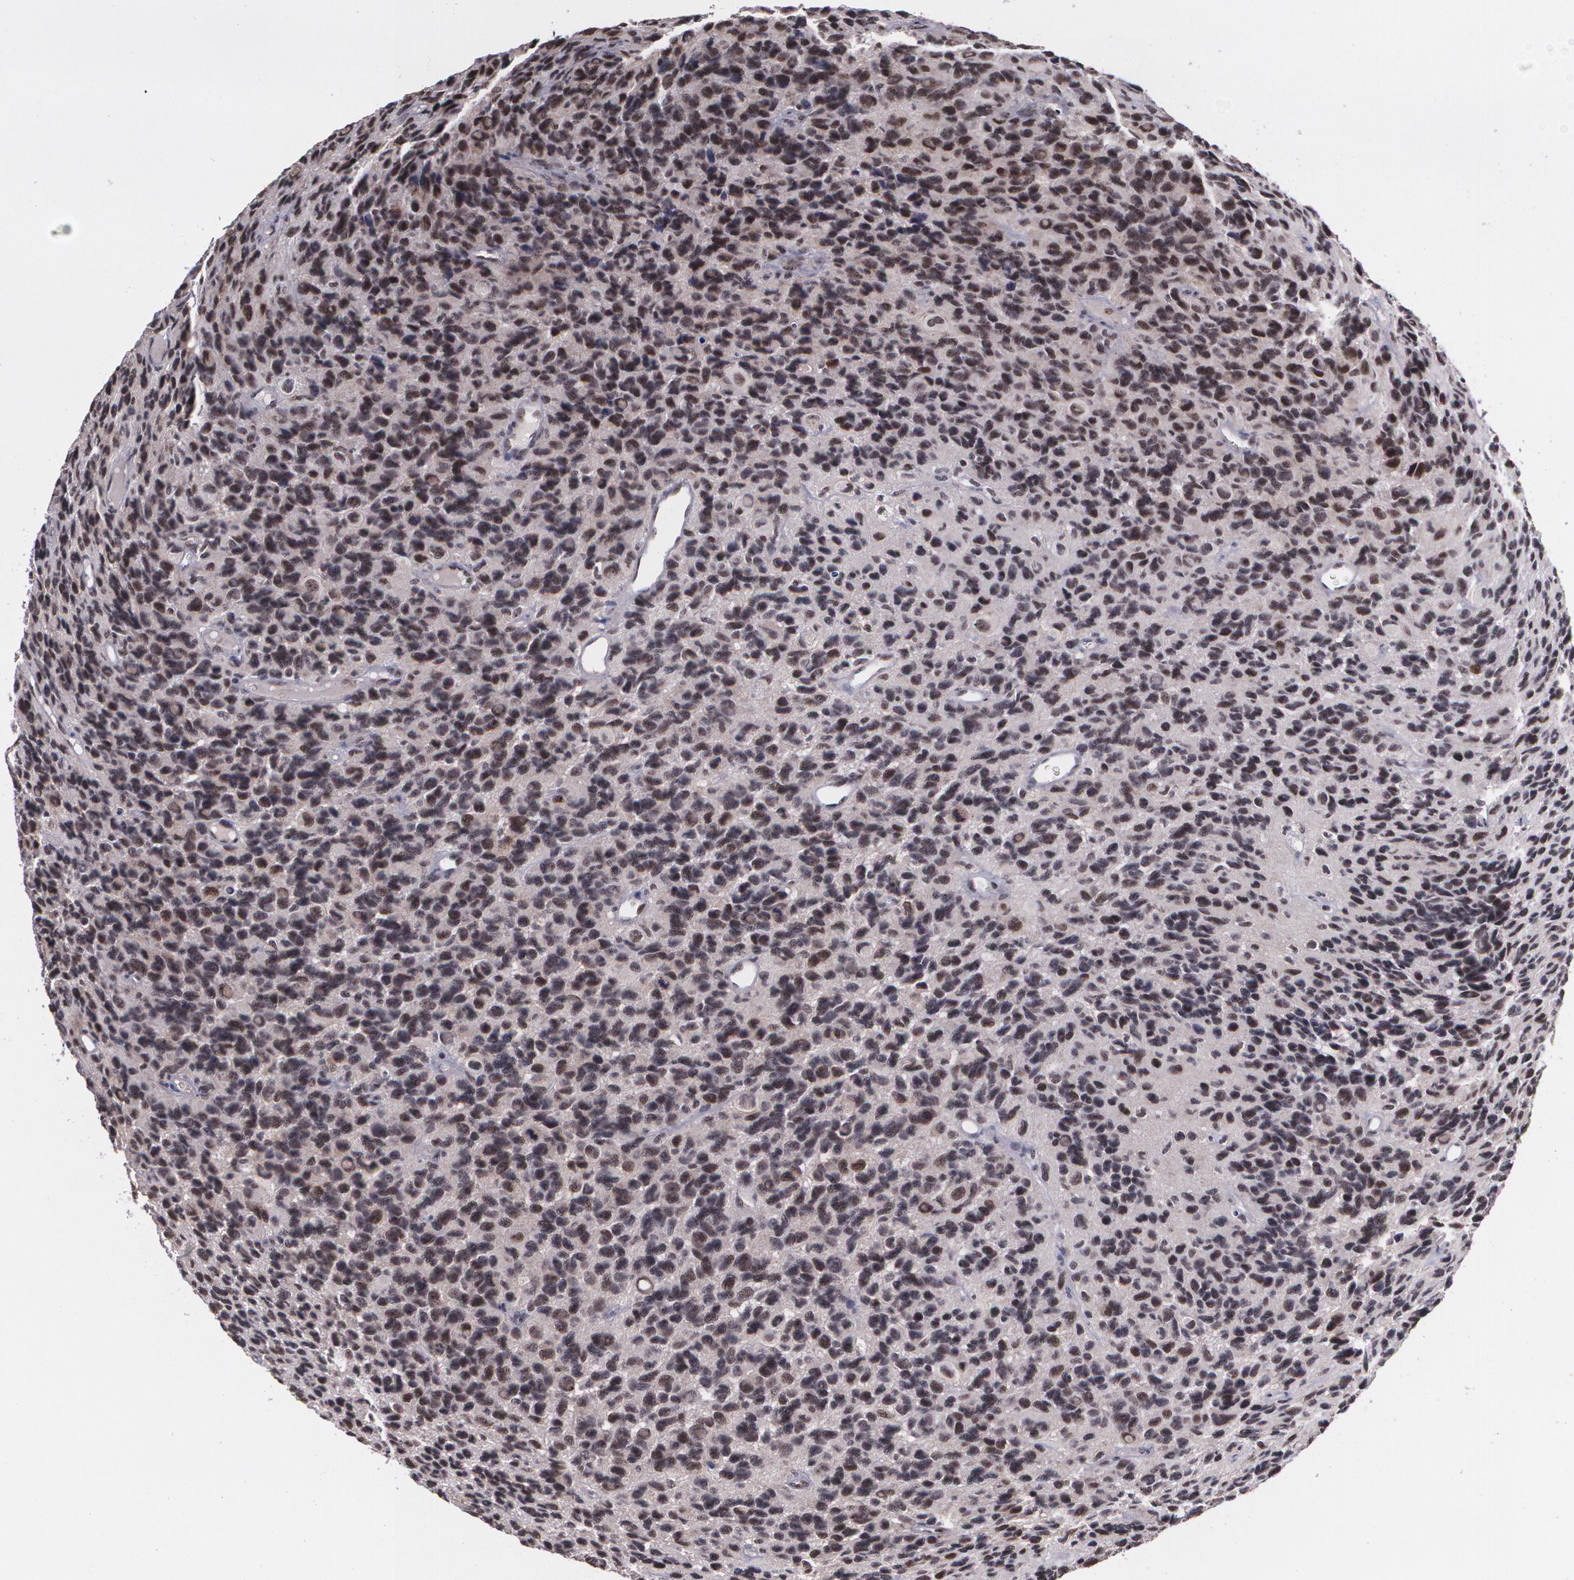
{"staining": {"intensity": "moderate", "quantity": ">75%", "location": "cytoplasmic/membranous,nuclear"}, "tissue": "glioma", "cell_type": "Tumor cells", "image_type": "cancer", "snomed": [{"axis": "morphology", "description": "Glioma, malignant, High grade"}, {"axis": "topography", "description": "Brain"}], "caption": "A high-resolution histopathology image shows immunohistochemistry (IHC) staining of high-grade glioma (malignant), which shows moderate cytoplasmic/membranous and nuclear positivity in about >75% of tumor cells.", "gene": "C6orf15", "patient": {"sex": "male", "age": 77}}